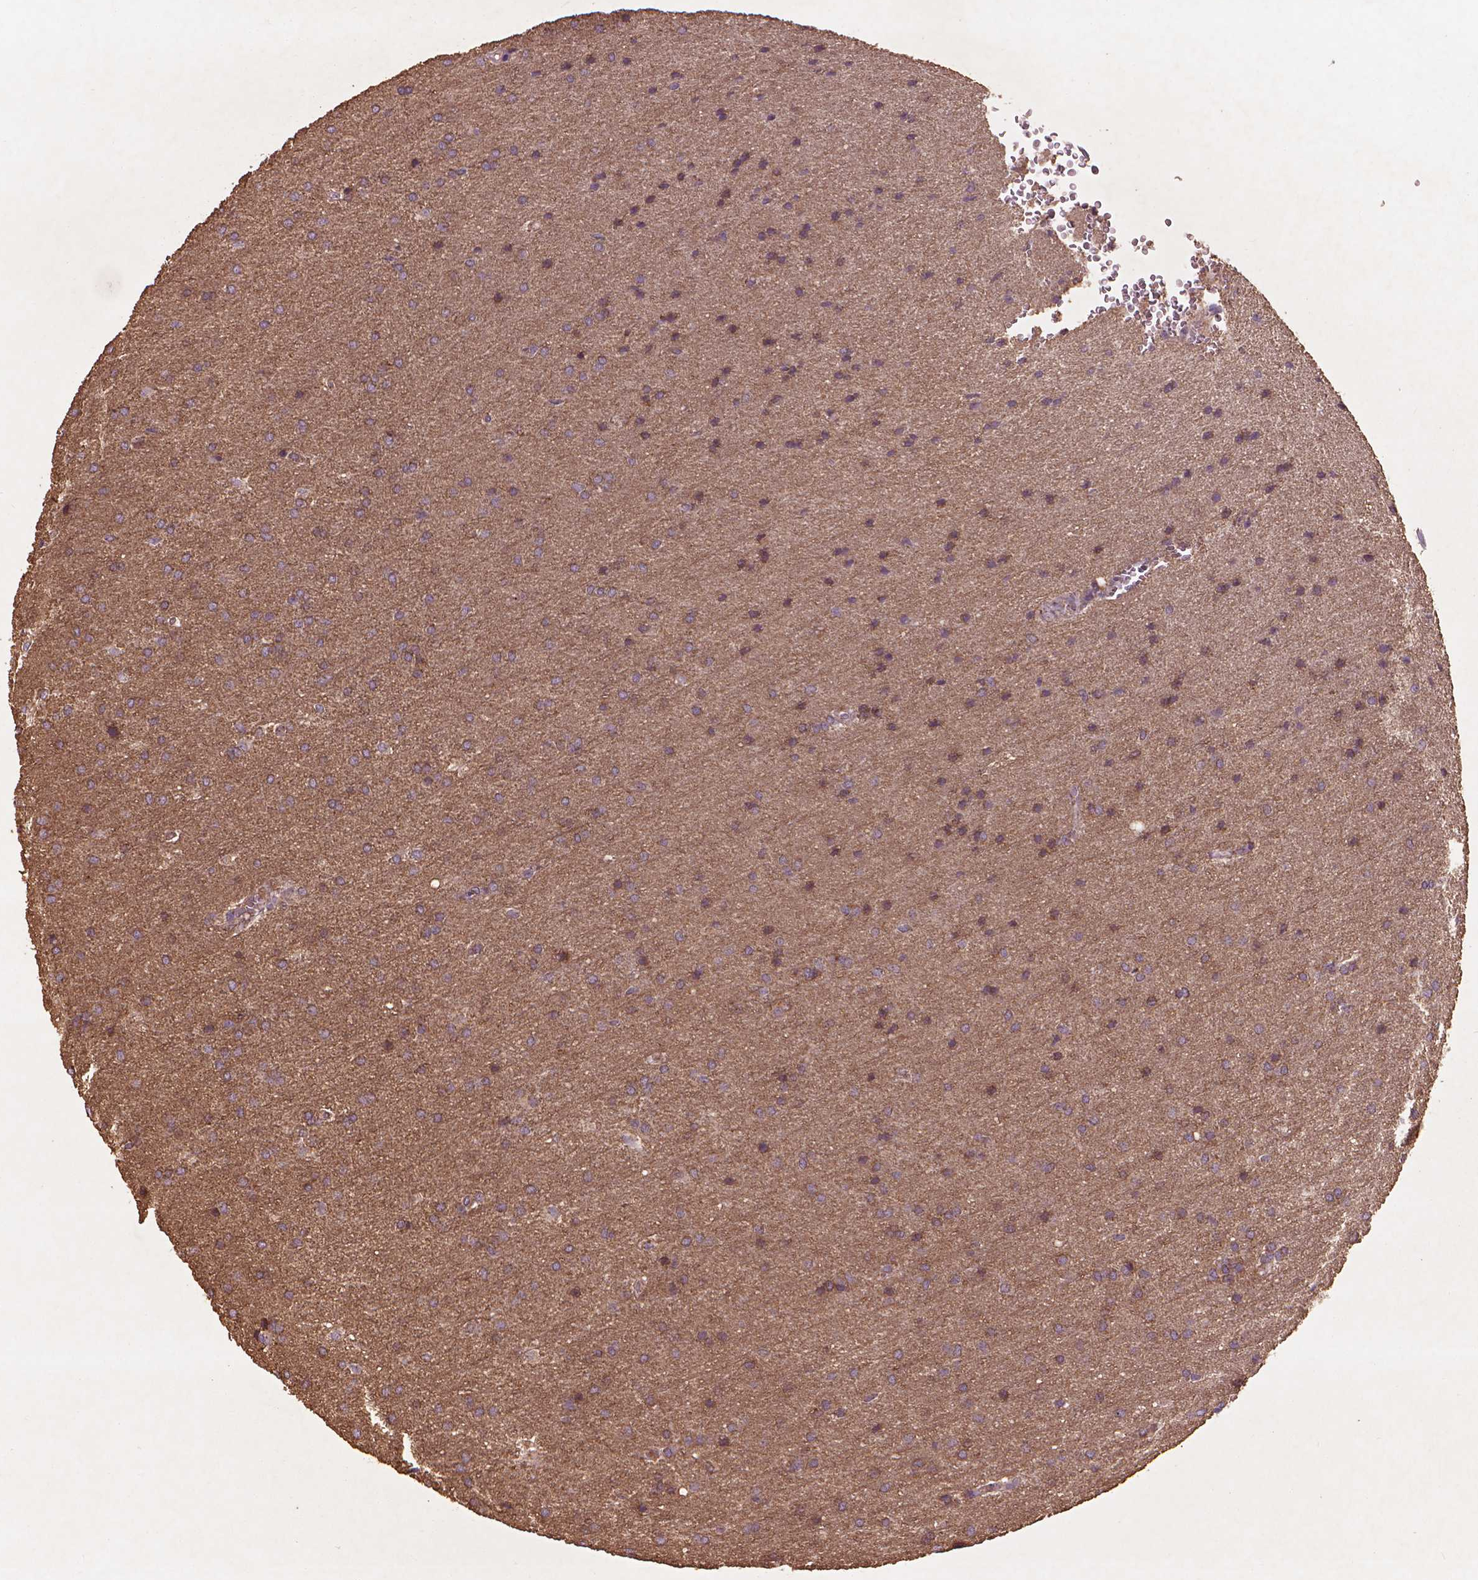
{"staining": {"intensity": "moderate", "quantity": ">75%", "location": "cytoplasmic/membranous"}, "tissue": "glioma", "cell_type": "Tumor cells", "image_type": "cancer", "snomed": [{"axis": "morphology", "description": "Glioma, malignant, Low grade"}, {"axis": "topography", "description": "Brain"}], "caption": "This photomicrograph demonstrates IHC staining of human low-grade glioma (malignant), with medium moderate cytoplasmic/membranous staining in approximately >75% of tumor cells.", "gene": "NLRX1", "patient": {"sex": "female", "age": 32}}